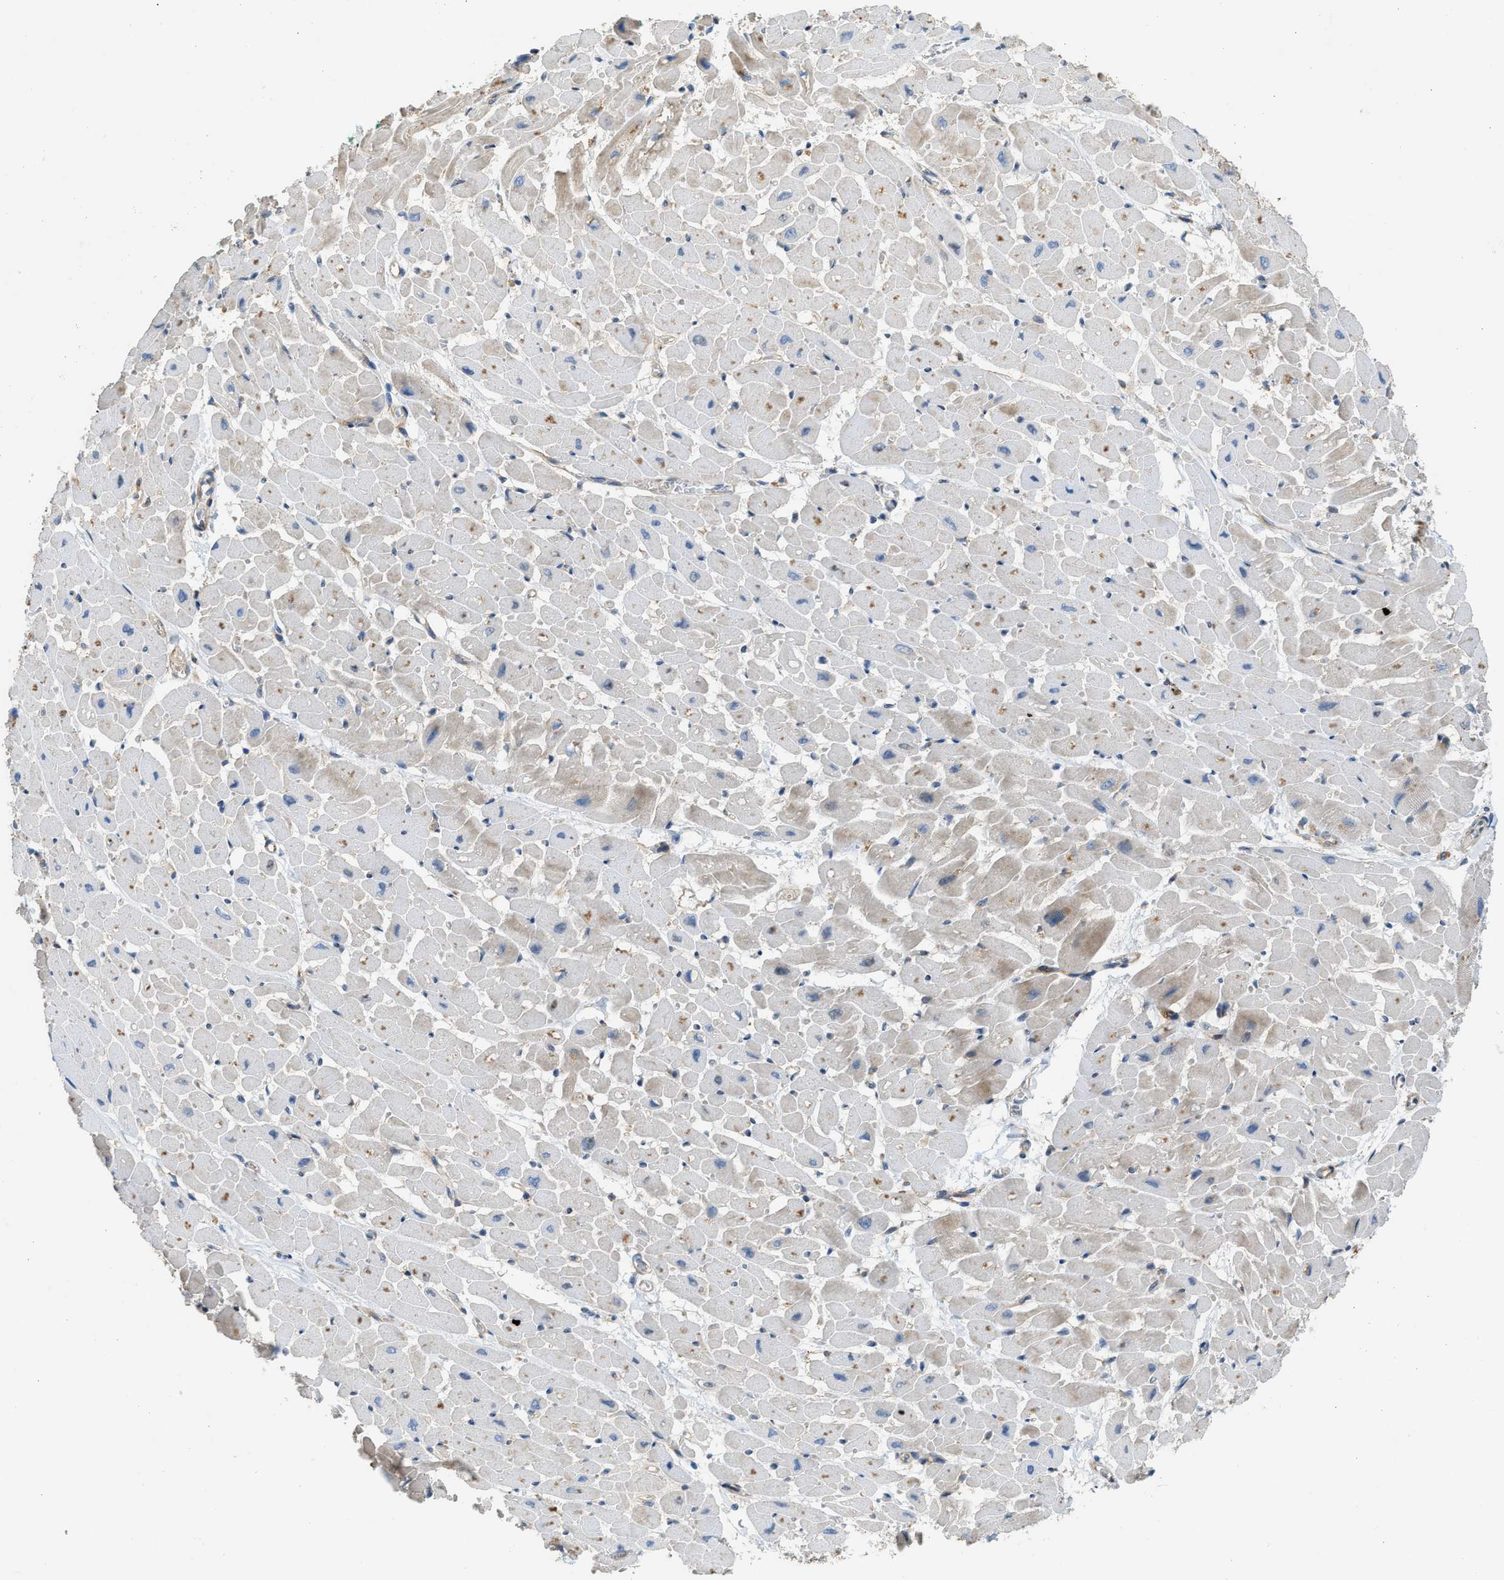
{"staining": {"intensity": "moderate", "quantity": "<25%", "location": "cytoplasmic/membranous"}, "tissue": "heart muscle", "cell_type": "Cardiomyocytes", "image_type": "normal", "snomed": [{"axis": "morphology", "description": "Normal tissue, NOS"}, {"axis": "topography", "description": "Heart"}], "caption": "This histopathology image demonstrates immunohistochemistry staining of benign heart muscle, with low moderate cytoplasmic/membranous staining in about <25% of cardiomyocytes.", "gene": "TMEM68", "patient": {"sex": "male", "age": 45}}